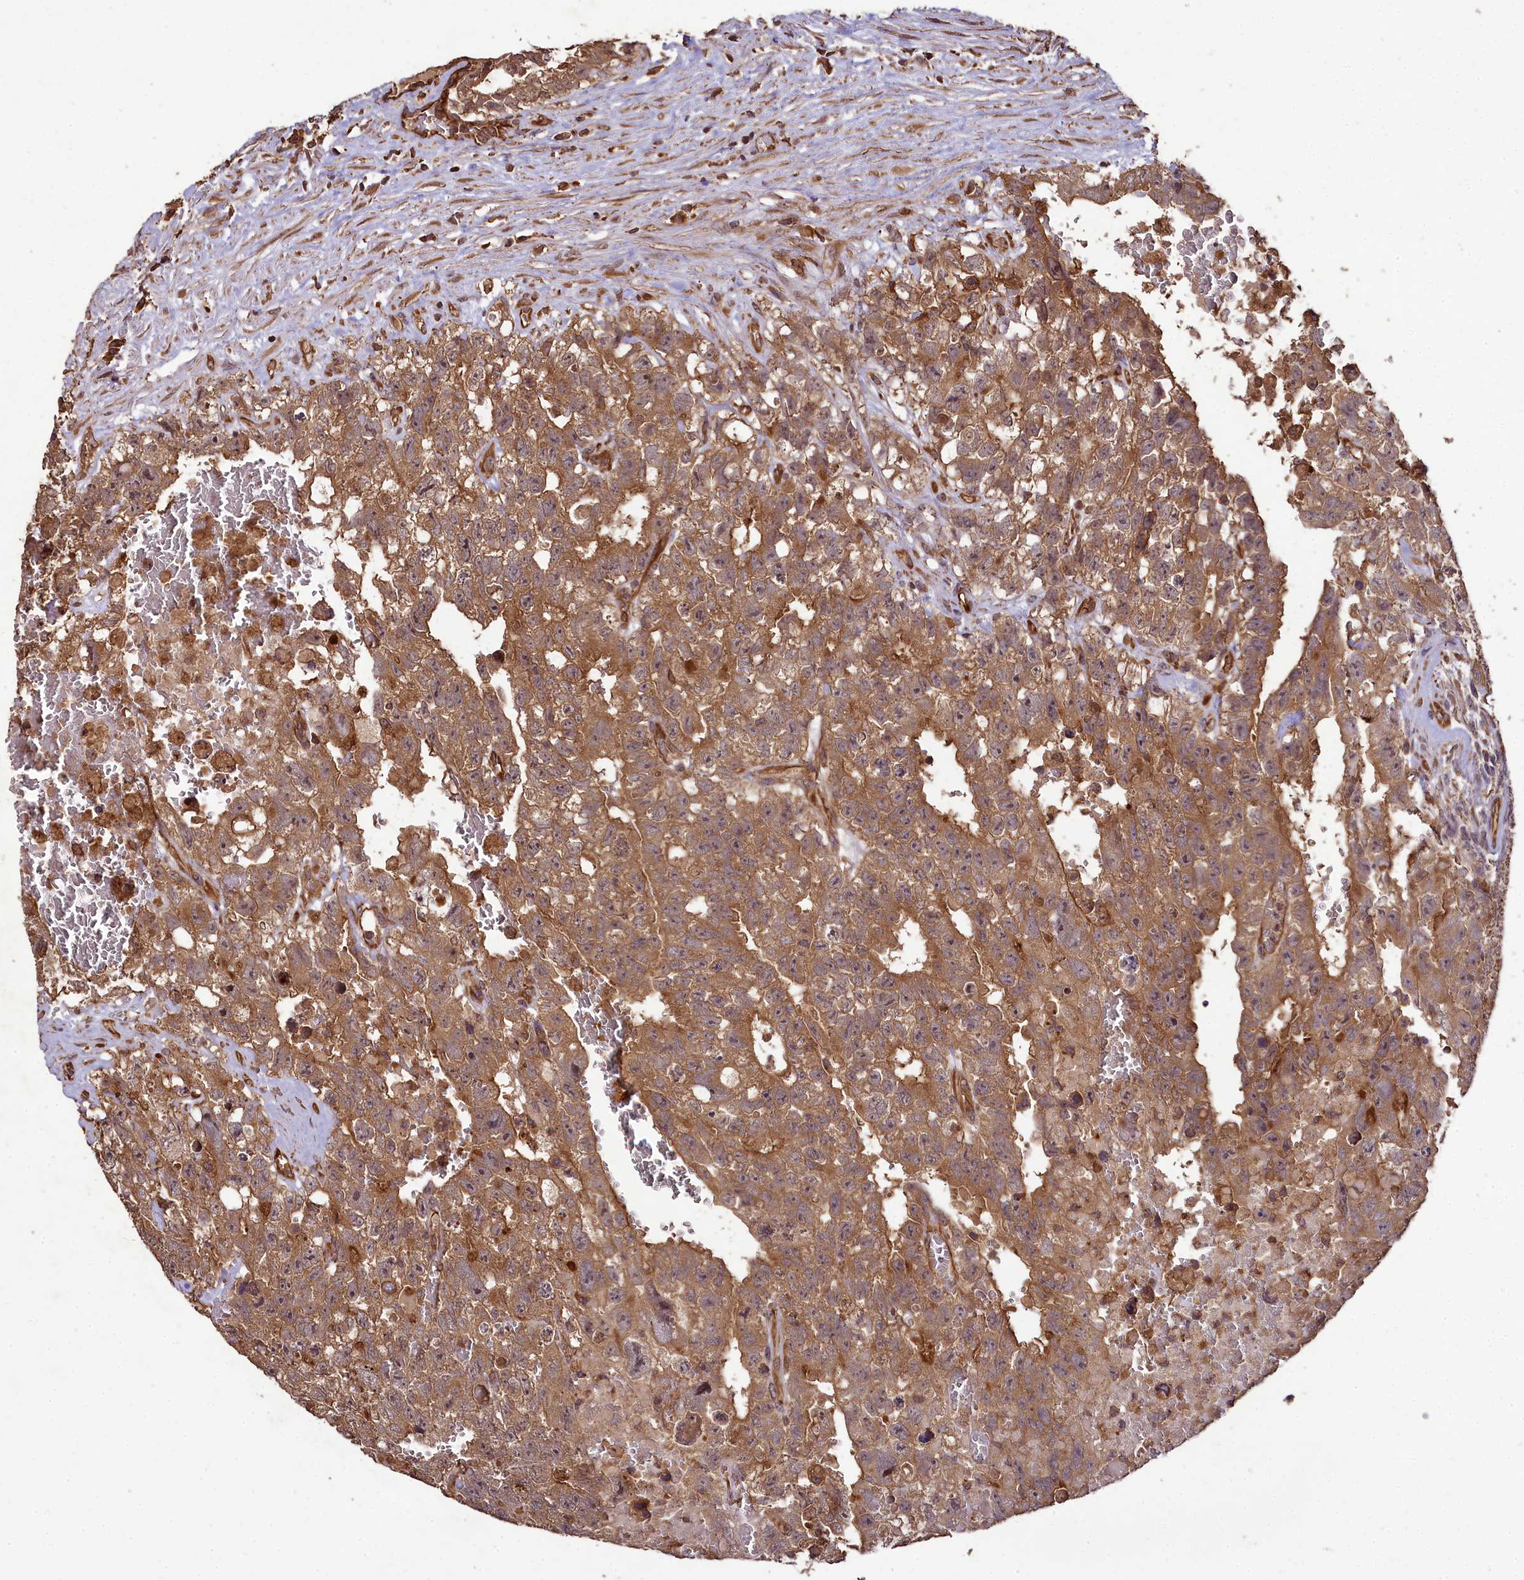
{"staining": {"intensity": "moderate", "quantity": ">75%", "location": "cytoplasmic/membranous"}, "tissue": "testis cancer", "cell_type": "Tumor cells", "image_type": "cancer", "snomed": [{"axis": "morphology", "description": "Carcinoma, Embryonal, NOS"}, {"axis": "topography", "description": "Testis"}], "caption": "About >75% of tumor cells in human testis cancer (embryonal carcinoma) demonstrate moderate cytoplasmic/membranous protein positivity as visualized by brown immunohistochemical staining.", "gene": "TTLL10", "patient": {"sex": "male", "age": 26}}